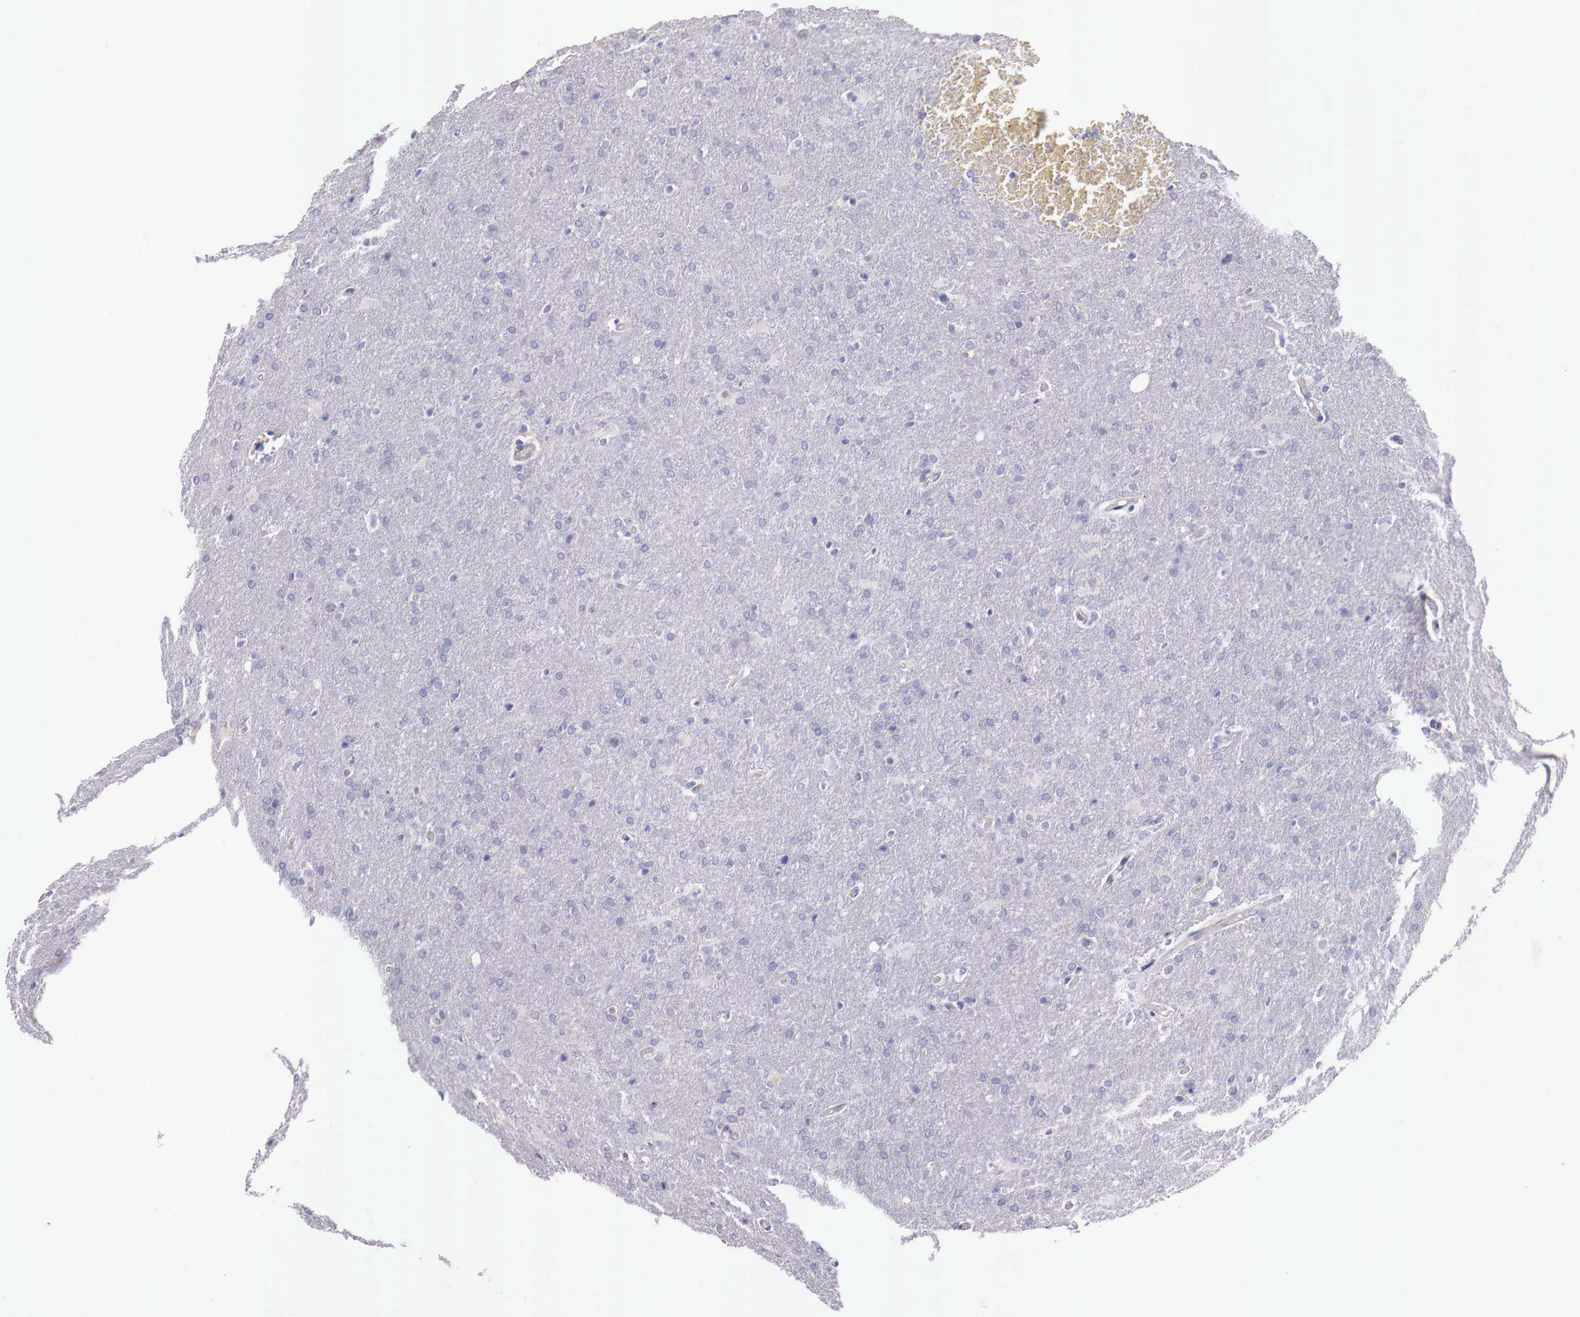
{"staining": {"intensity": "negative", "quantity": "none", "location": "none"}, "tissue": "glioma", "cell_type": "Tumor cells", "image_type": "cancer", "snomed": [{"axis": "morphology", "description": "Glioma, malignant, High grade"}, {"axis": "topography", "description": "Brain"}], "caption": "IHC of glioma demonstrates no expression in tumor cells.", "gene": "PITPNA", "patient": {"sex": "male", "age": 68}}